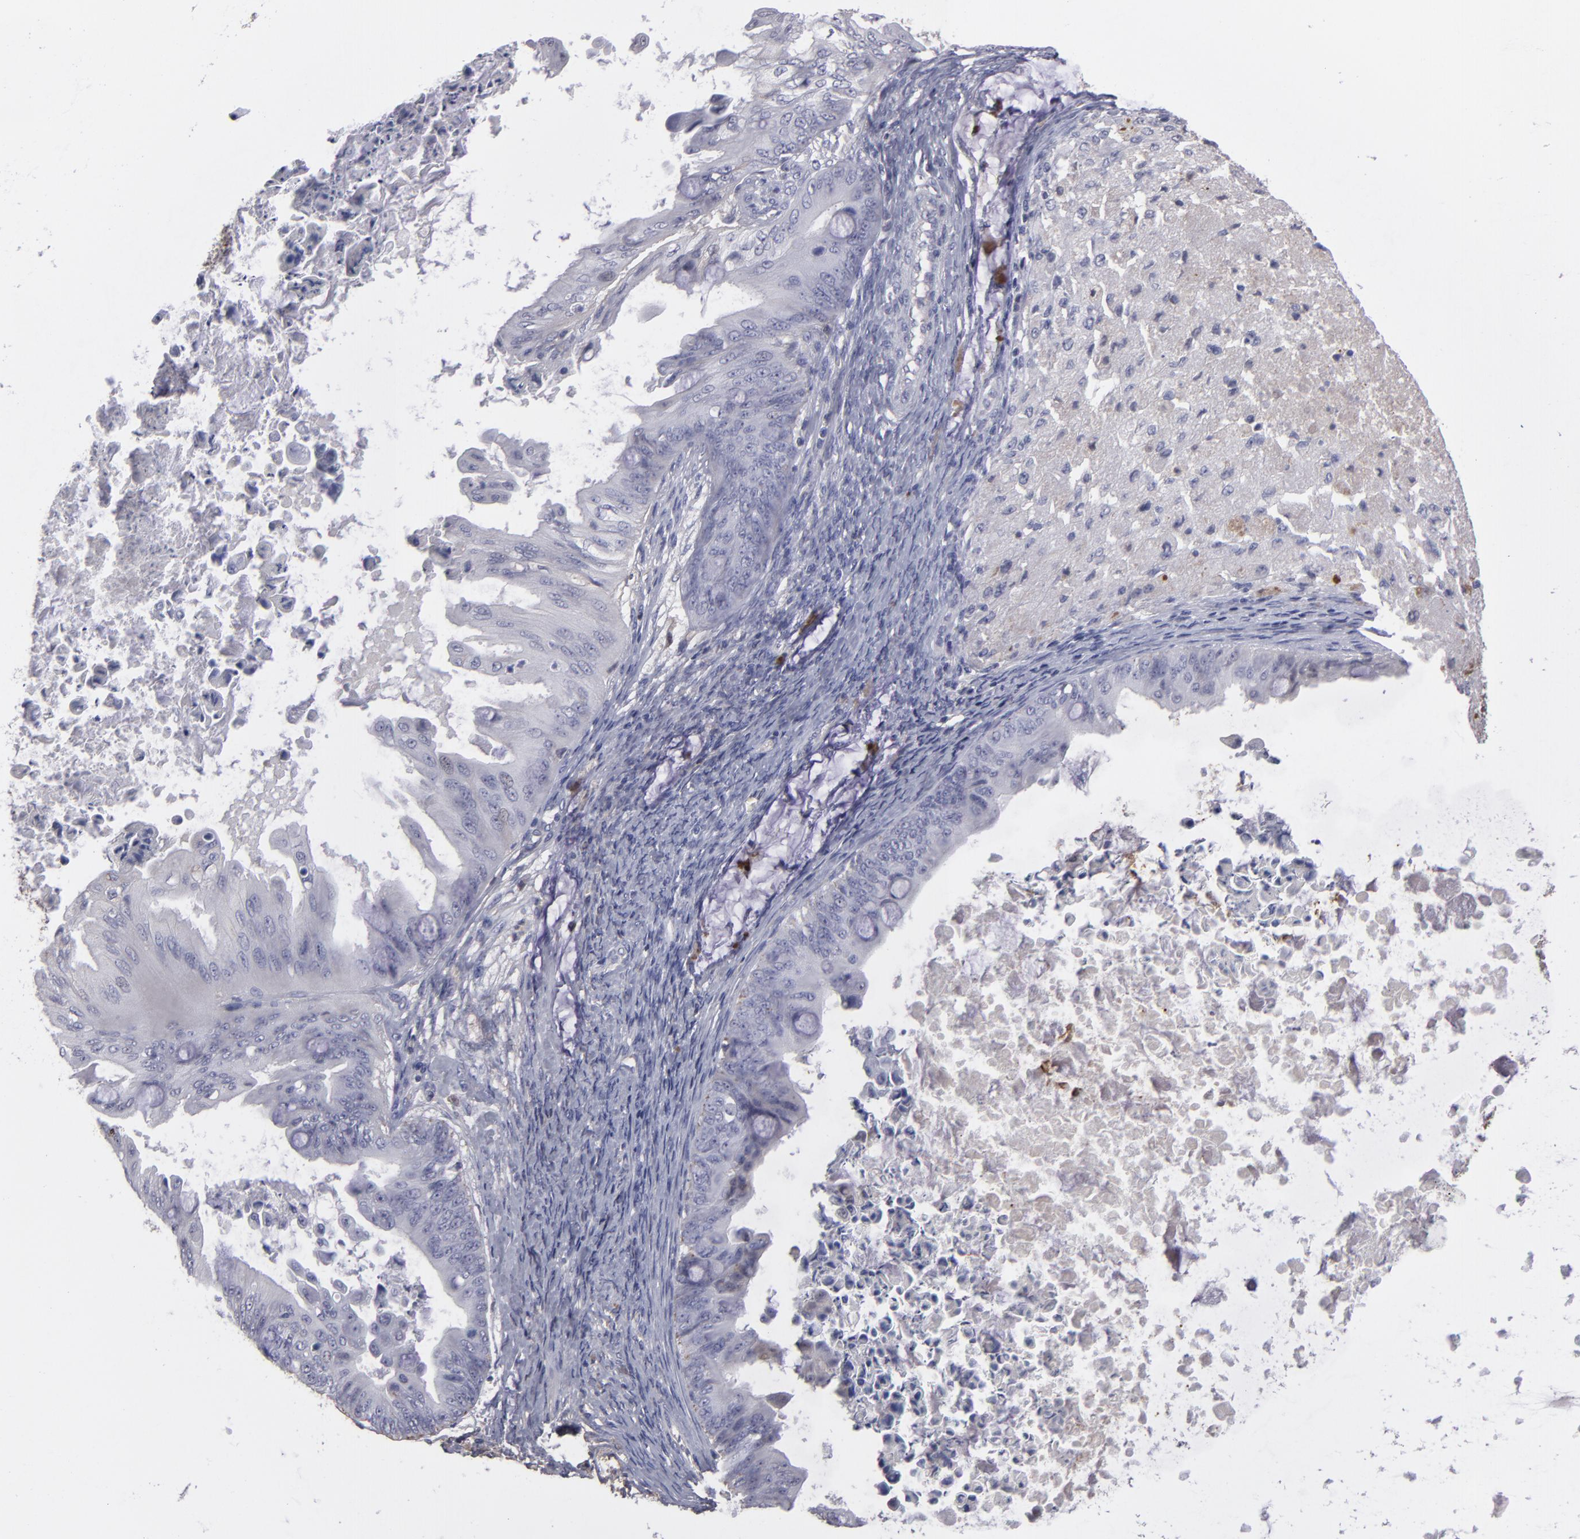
{"staining": {"intensity": "weak", "quantity": "<25%", "location": "cytoplasmic/membranous"}, "tissue": "ovarian cancer", "cell_type": "Tumor cells", "image_type": "cancer", "snomed": [{"axis": "morphology", "description": "Cystadenocarcinoma, mucinous, NOS"}, {"axis": "topography", "description": "Ovary"}], "caption": "High magnification brightfield microscopy of ovarian cancer (mucinous cystadenocarcinoma) stained with DAB (3,3'-diaminobenzidine) (brown) and counterstained with hematoxylin (blue): tumor cells show no significant expression.", "gene": "ITIH4", "patient": {"sex": "female", "age": 37}}